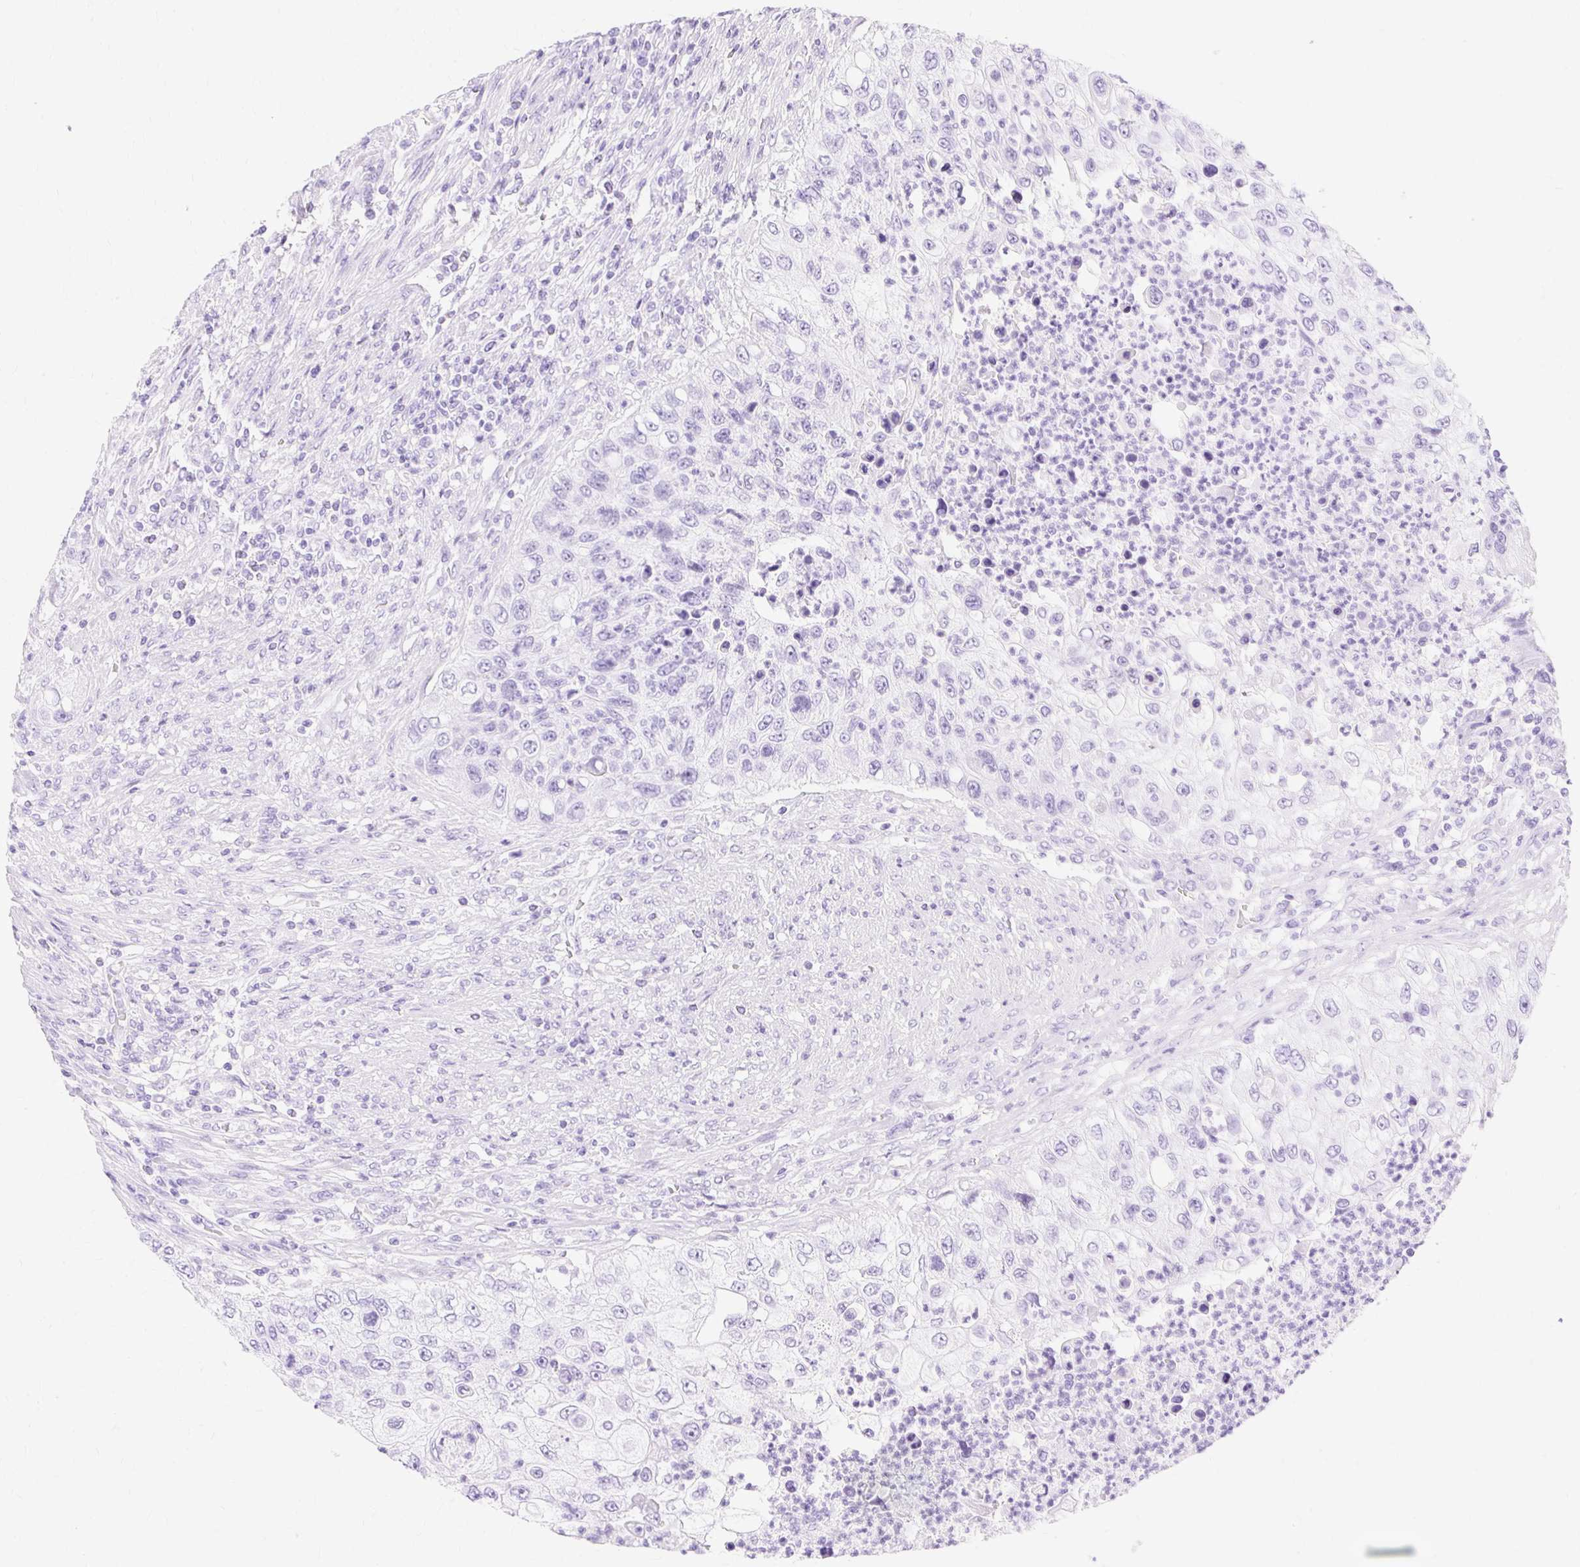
{"staining": {"intensity": "negative", "quantity": "none", "location": "none"}, "tissue": "urothelial cancer", "cell_type": "Tumor cells", "image_type": "cancer", "snomed": [{"axis": "morphology", "description": "Urothelial carcinoma, High grade"}, {"axis": "topography", "description": "Urinary bladder"}], "caption": "High power microscopy image of an immunohistochemistry (IHC) micrograph of high-grade urothelial carcinoma, revealing no significant positivity in tumor cells. (Immunohistochemistry (ihc), brightfield microscopy, high magnification).", "gene": "MBP", "patient": {"sex": "female", "age": 60}}